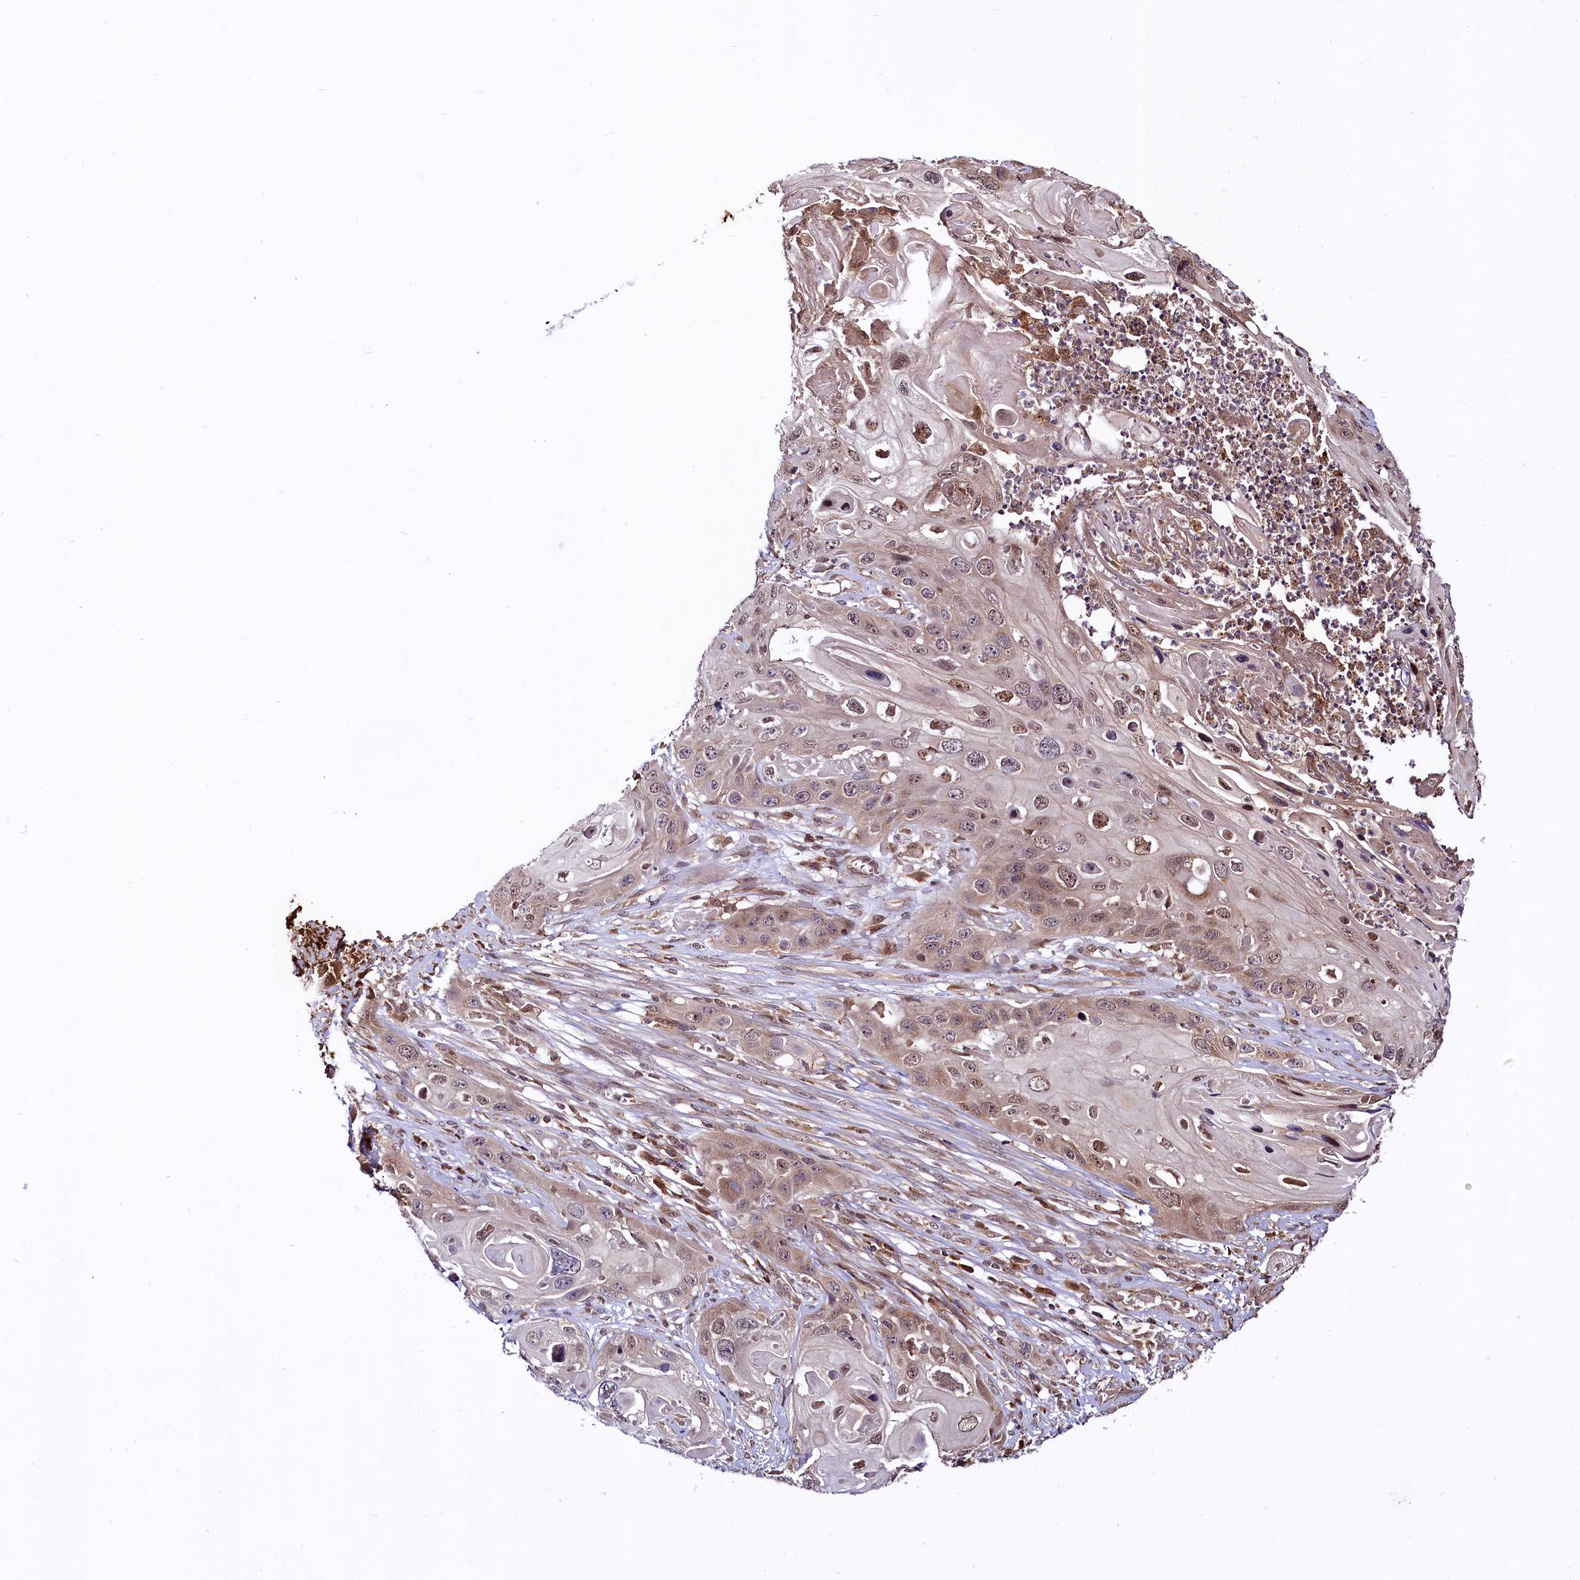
{"staining": {"intensity": "moderate", "quantity": "25%-75%", "location": "cytoplasmic/membranous,nuclear"}, "tissue": "skin cancer", "cell_type": "Tumor cells", "image_type": "cancer", "snomed": [{"axis": "morphology", "description": "Squamous cell carcinoma, NOS"}, {"axis": "topography", "description": "Skin"}], "caption": "Brown immunohistochemical staining in squamous cell carcinoma (skin) demonstrates moderate cytoplasmic/membranous and nuclear staining in about 25%-75% of tumor cells. (Stains: DAB in brown, nuclei in blue, Microscopy: brightfield microscopy at high magnification).", "gene": "UBE3A", "patient": {"sex": "male", "age": 55}}